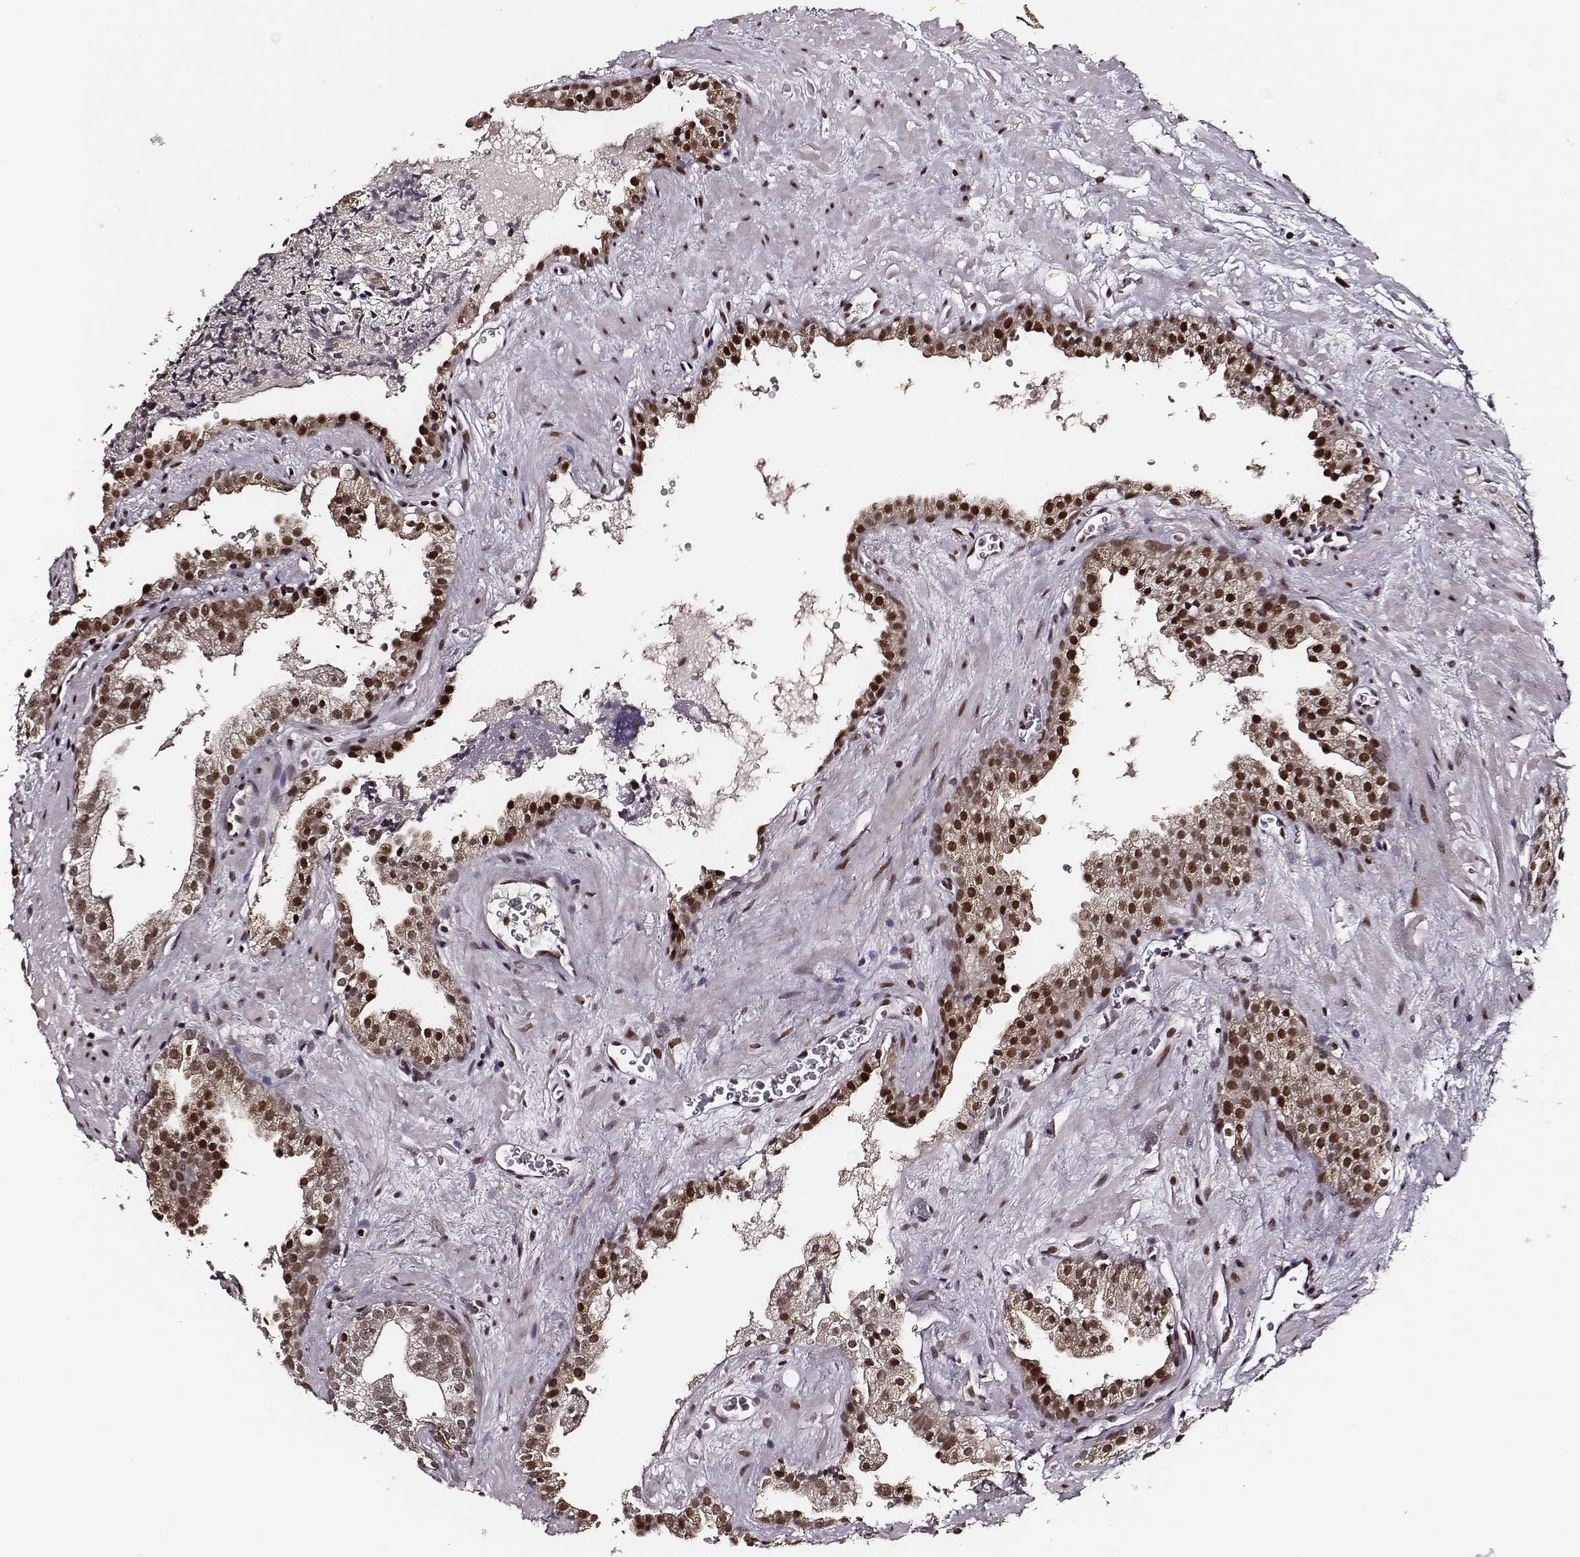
{"staining": {"intensity": "strong", "quantity": ">75%", "location": "nuclear"}, "tissue": "prostate cancer", "cell_type": "Tumor cells", "image_type": "cancer", "snomed": [{"axis": "morphology", "description": "Adenocarcinoma, NOS"}, {"axis": "topography", "description": "Prostate"}], "caption": "Immunohistochemical staining of human adenocarcinoma (prostate) demonstrates high levels of strong nuclear staining in about >75% of tumor cells. Nuclei are stained in blue.", "gene": "PPARA", "patient": {"sex": "male", "age": 66}}